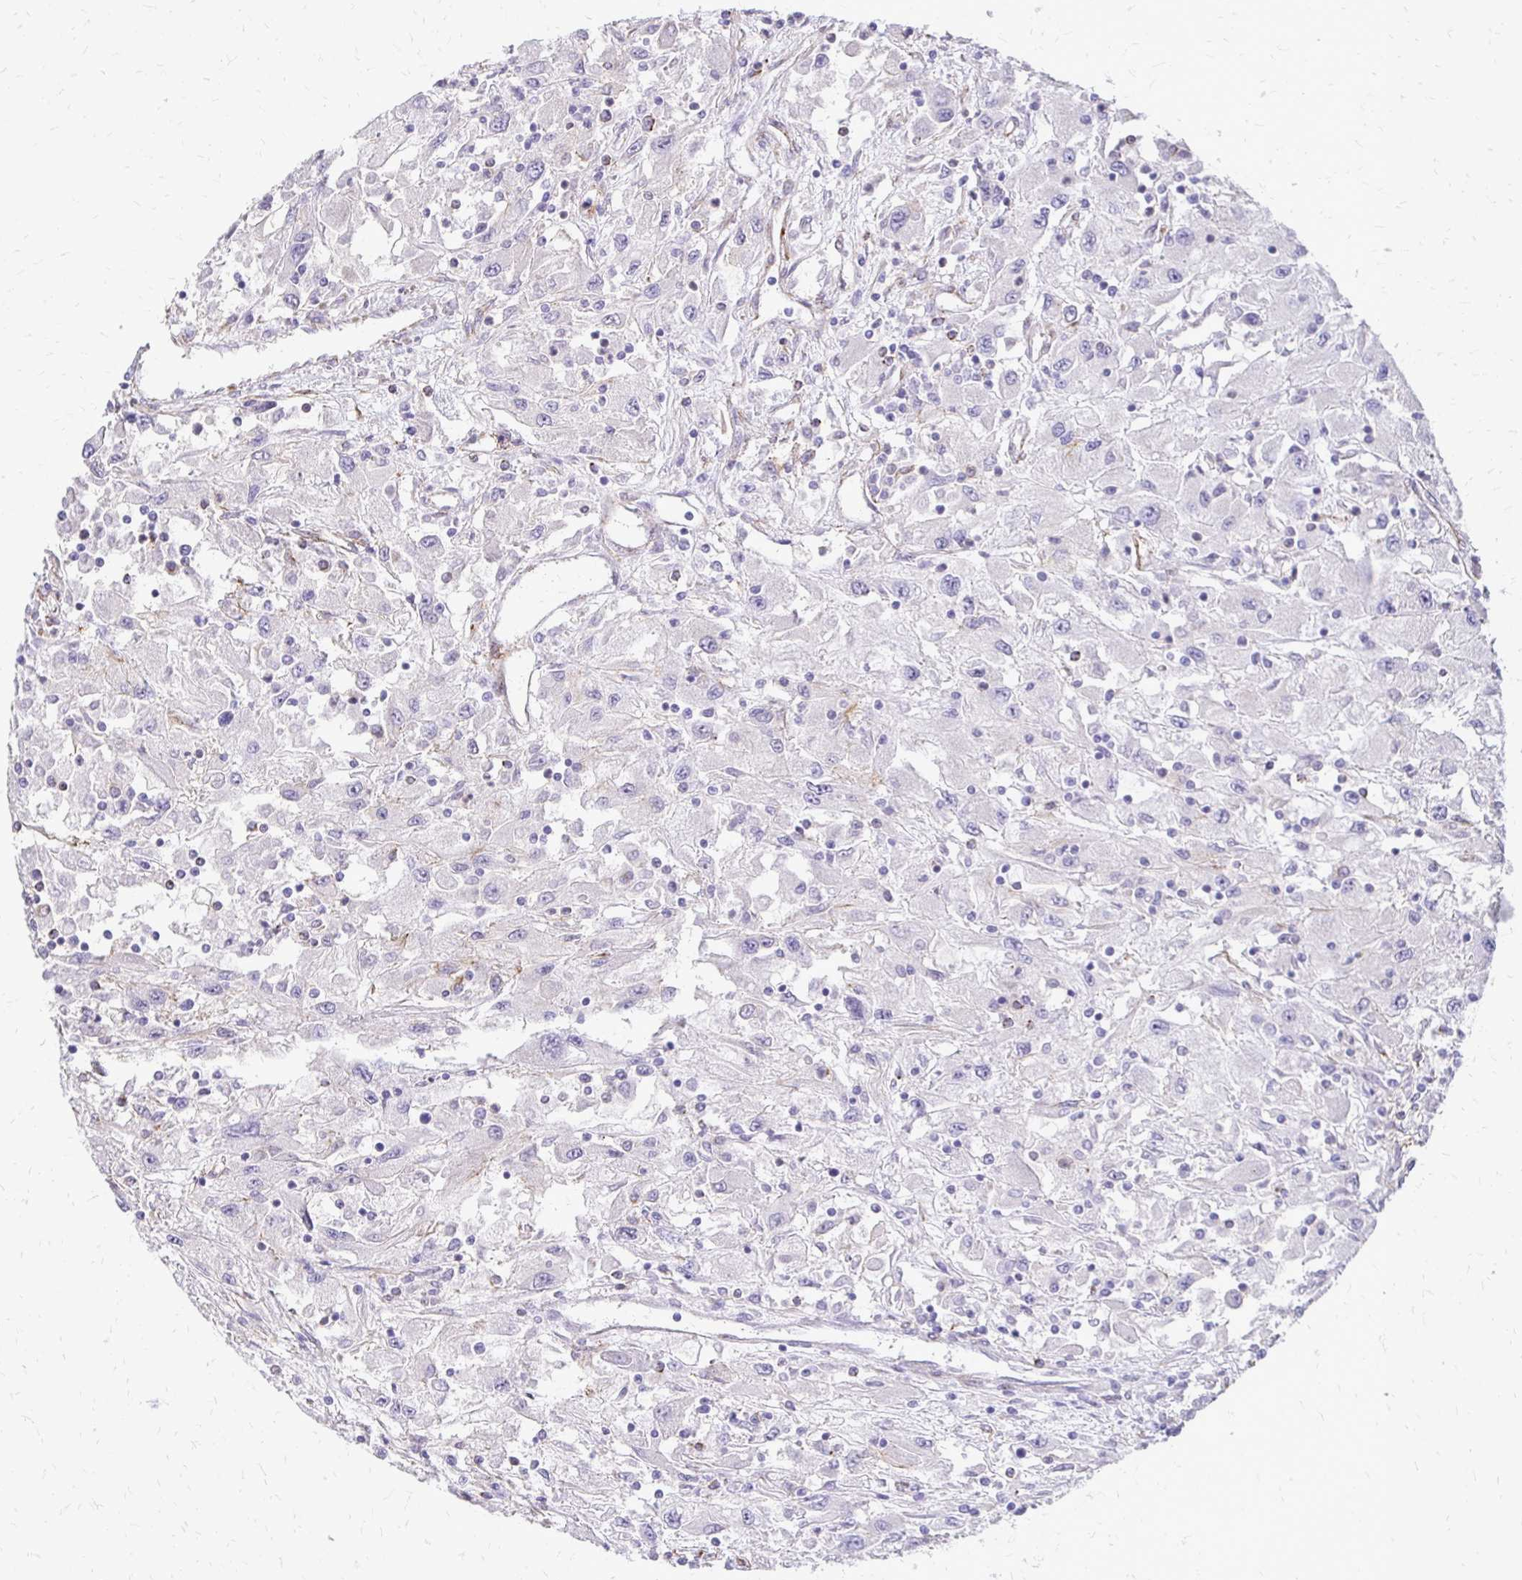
{"staining": {"intensity": "negative", "quantity": "none", "location": "none"}, "tissue": "renal cancer", "cell_type": "Tumor cells", "image_type": "cancer", "snomed": [{"axis": "morphology", "description": "Adenocarcinoma, NOS"}, {"axis": "topography", "description": "Kidney"}], "caption": "This is an immunohistochemistry histopathology image of renal cancer. There is no staining in tumor cells.", "gene": "ALPG", "patient": {"sex": "female", "age": 67}}